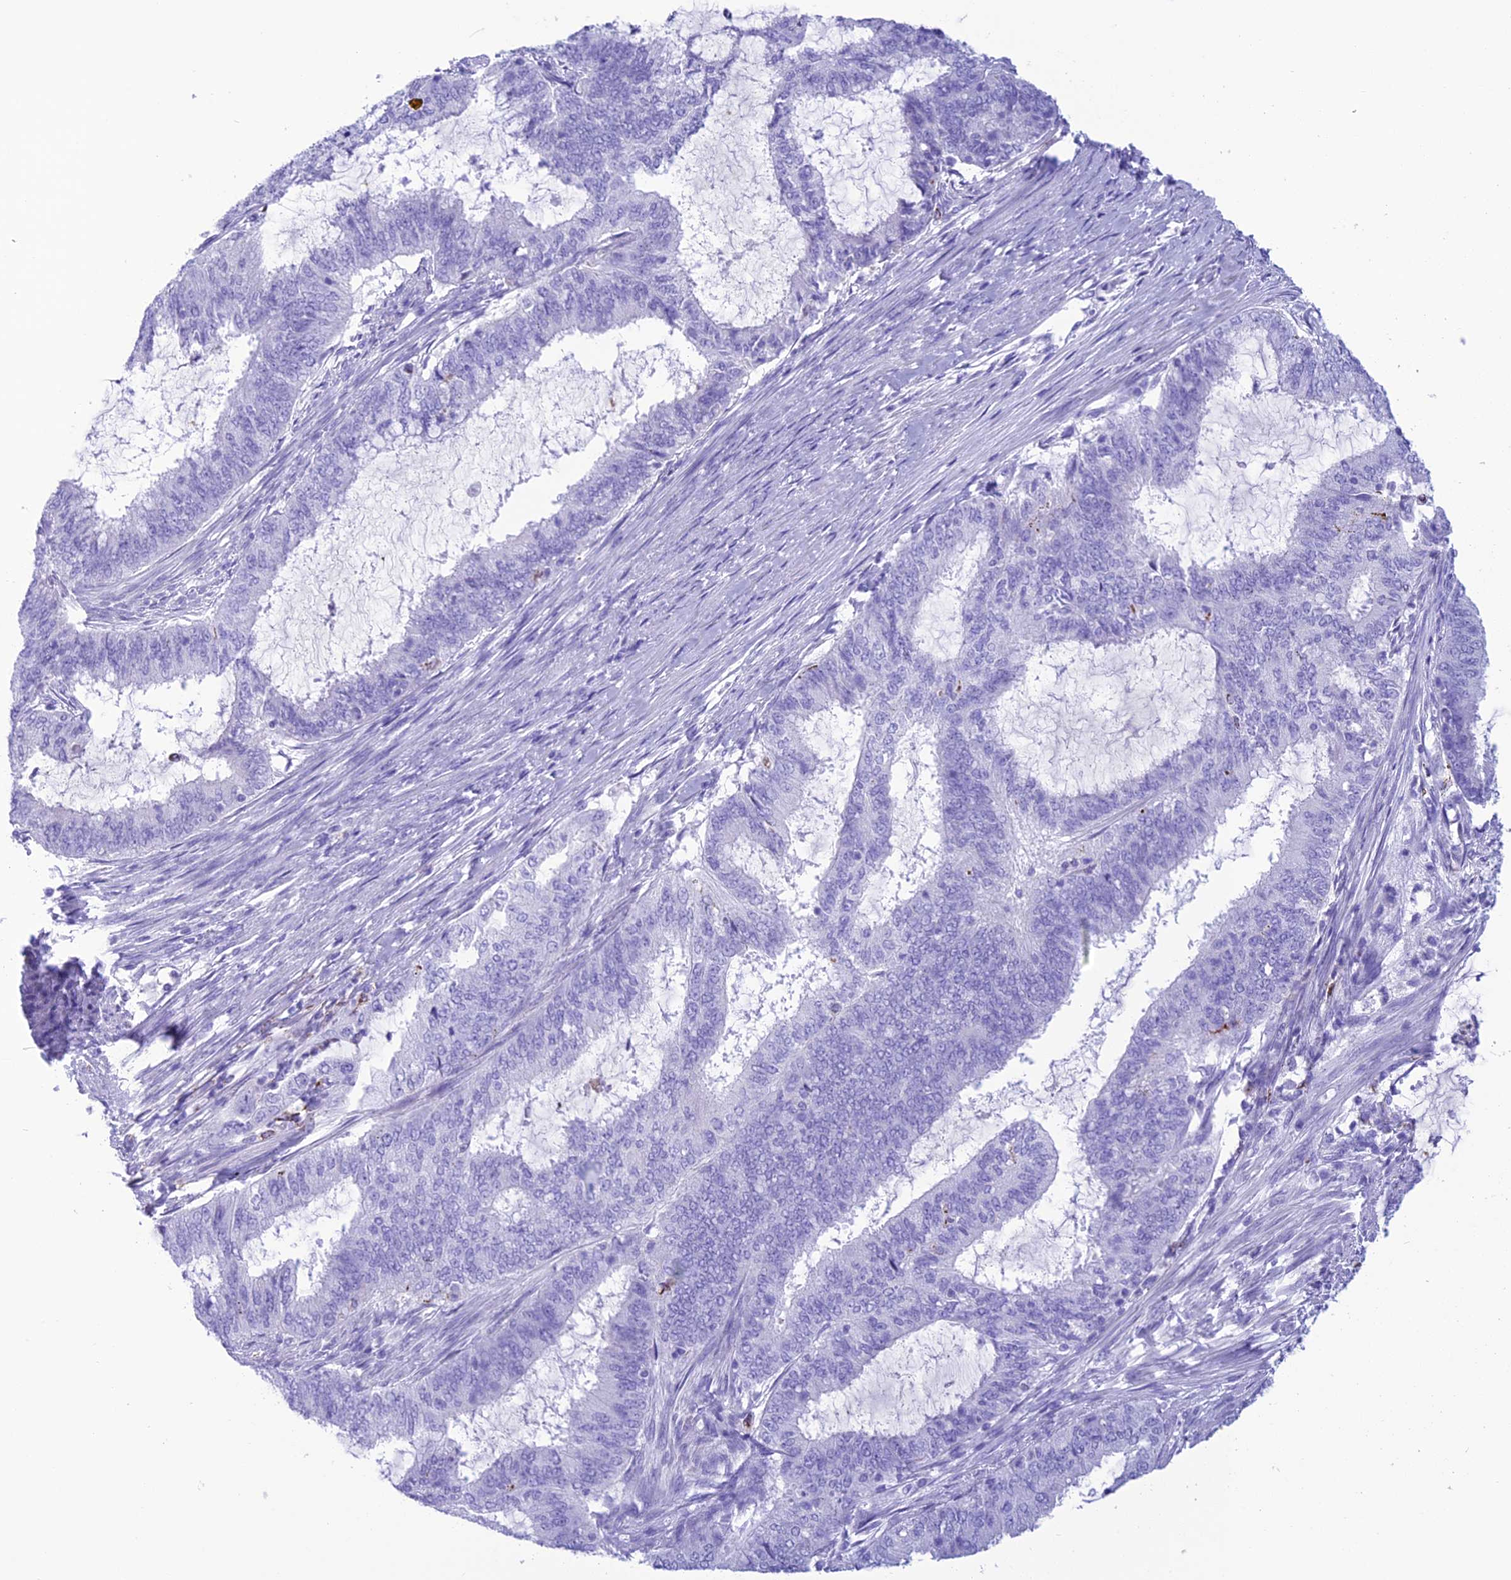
{"staining": {"intensity": "negative", "quantity": "none", "location": "none"}, "tissue": "endometrial cancer", "cell_type": "Tumor cells", "image_type": "cancer", "snomed": [{"axis": "morphology", "description": "Adenocarcinoma, NOS"}, {"axis": "topography", "description": "Endometrium"}], "caption": "A high-resolution photomicrograph shows immunohistochemistry staining of endometrial cancer, which demonstrates no significant positivity in tumor cells. The staining is performed using DAB brown chromogen with nuclei counter-stained in using hematoxylin.", "gene": "TRAM1L1", "patient": {"sex": "female", "age": 51}}